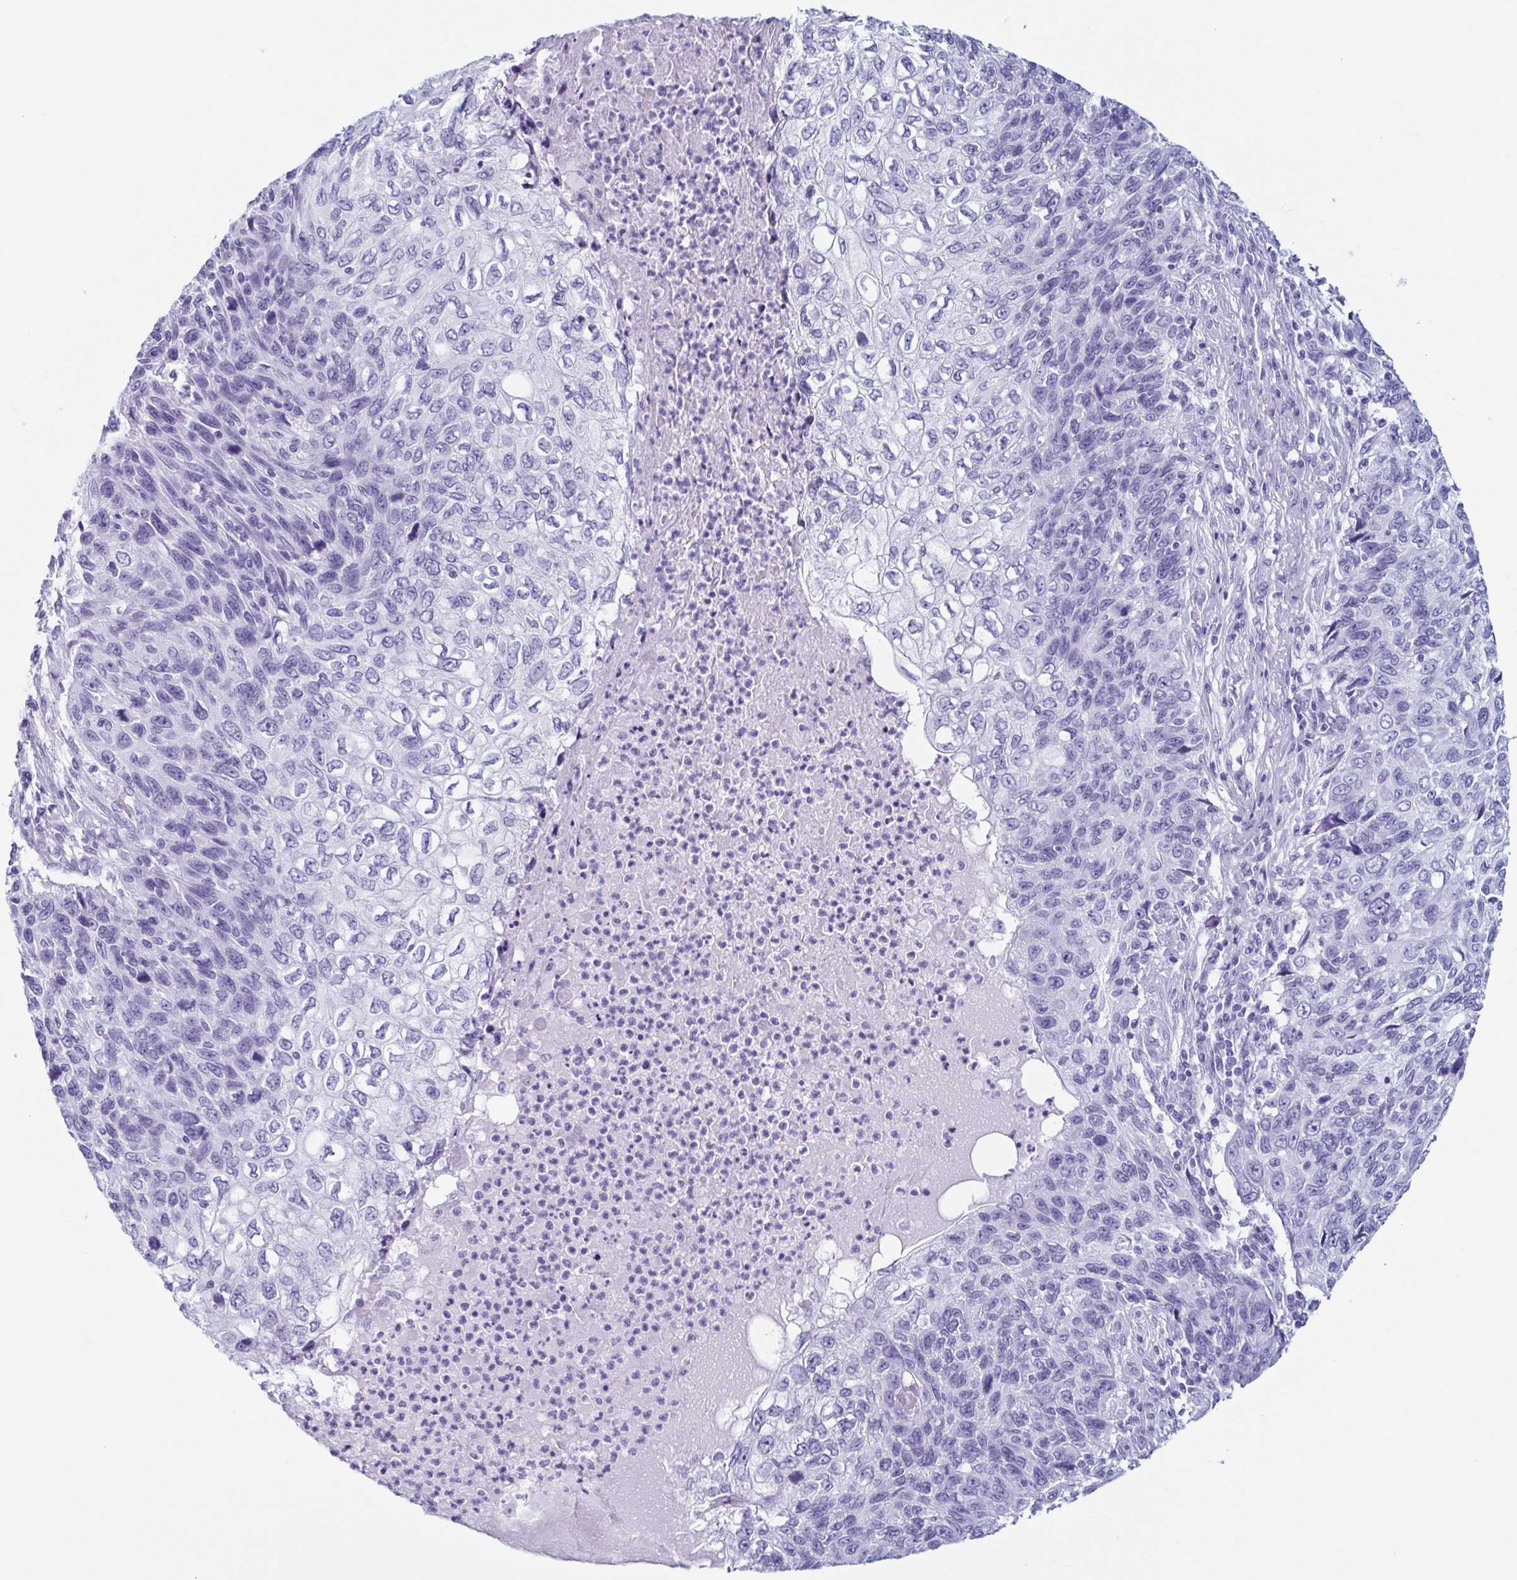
{"staining": {"intensity": "negative", "quantity": "none", "location": "none"}, "tissue": "skin cancer", "cell_type": "Tumor cells", "image_type": "cancer", "snomed": [{"axis": "morphology", "description": "Squamous cell carcinoma, NOS"}, {"axis": "topography", "description": "Skin"}], "caption": "DAB immunohistochemical staining of human squamous cell carcinoma (skin) reveals no significant expression in tumor cells.", "gene": "ENKUR", "patient": {"sex": "male", "age": 92}}